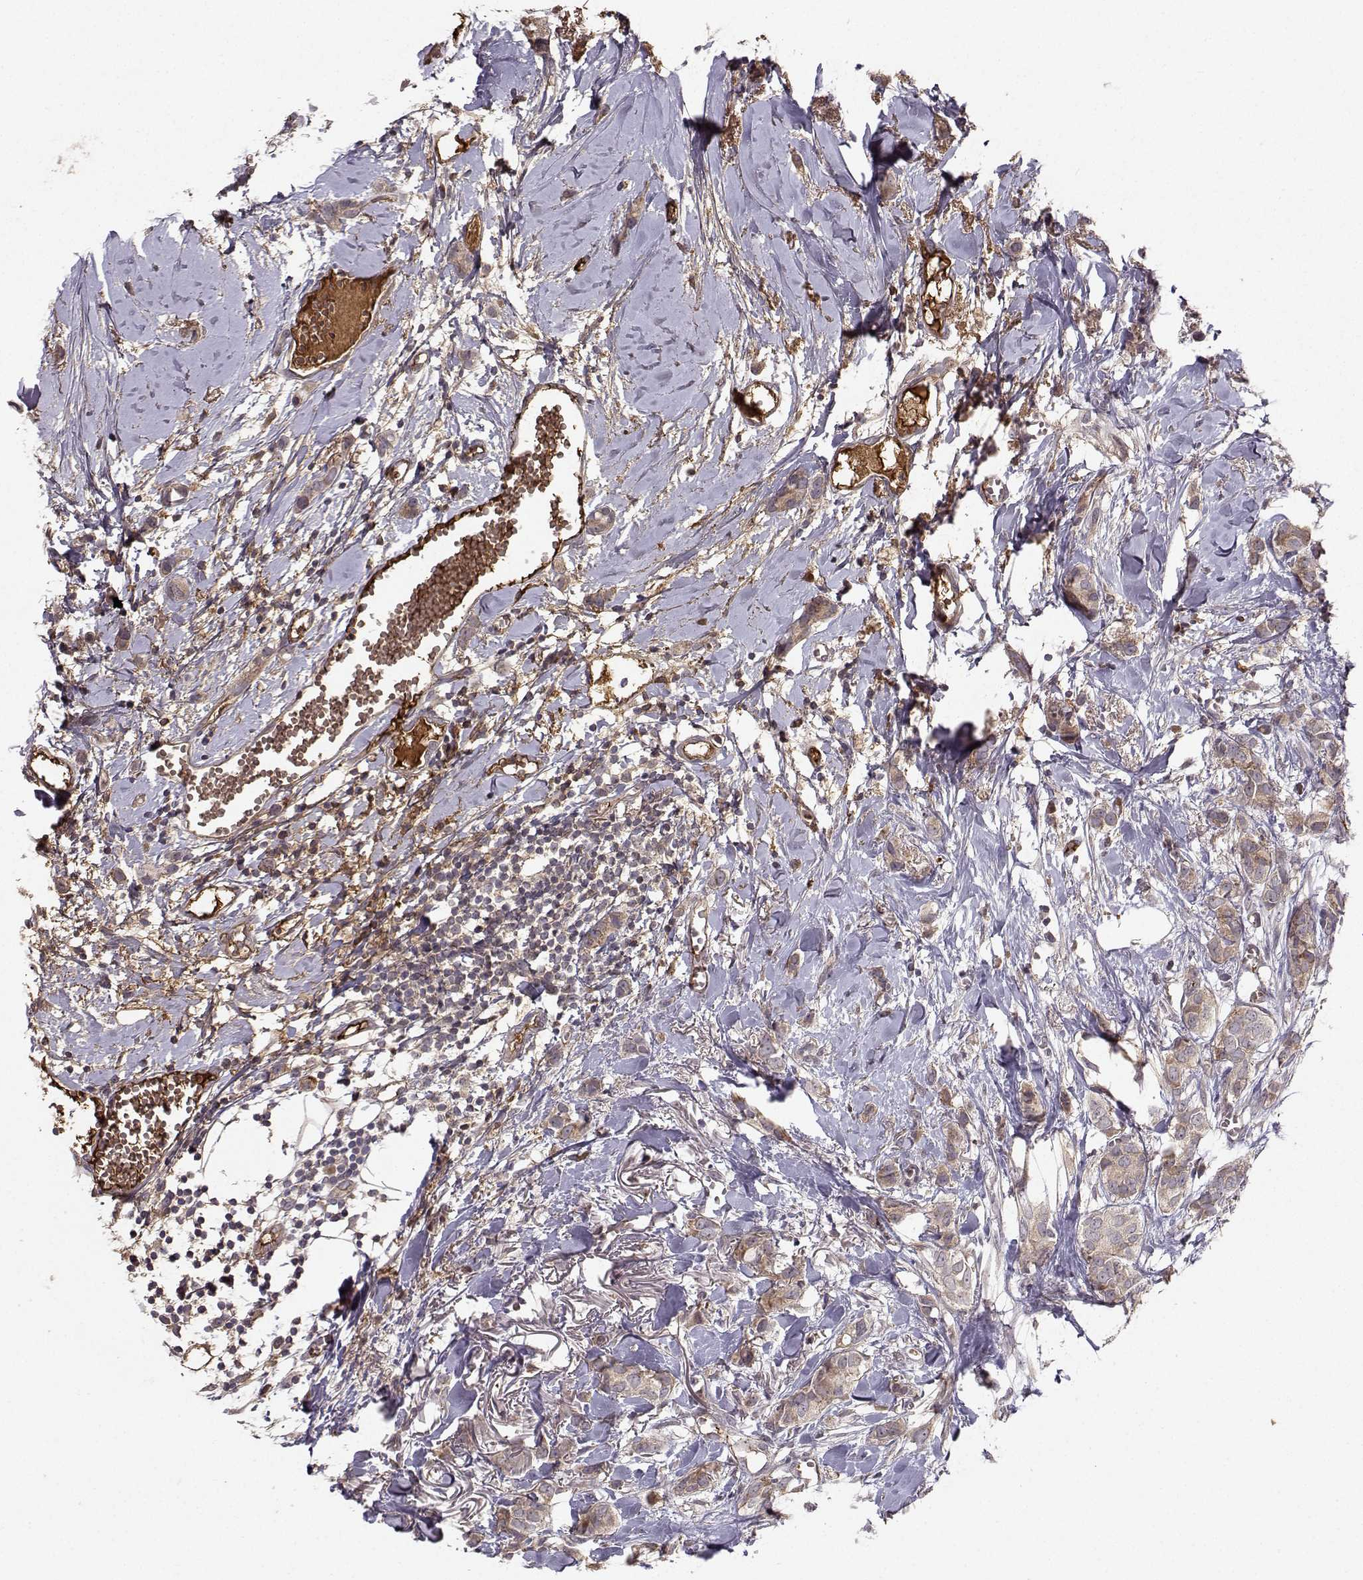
{"staining": {"intensity": "weak", "quantity": ">75%", "location": "cytoplasmic/membranous"}, "tissue": "breast cancer", "cell_type": "Tumor cells", "image_type": "cancer", "snomed": [{"axis": "morphology", "description": "Duct carcinoma"}, {"axis": "topography", "description": "Breast"}], "caption": "Breast cancer (intraductal carcinoma) stained with a brown dye shows weak cytoplasmic/membranous positive staining in about >75% of tumor cells.", "gene": "WNT6", "patient": {"sex": "female", "age": 85}}